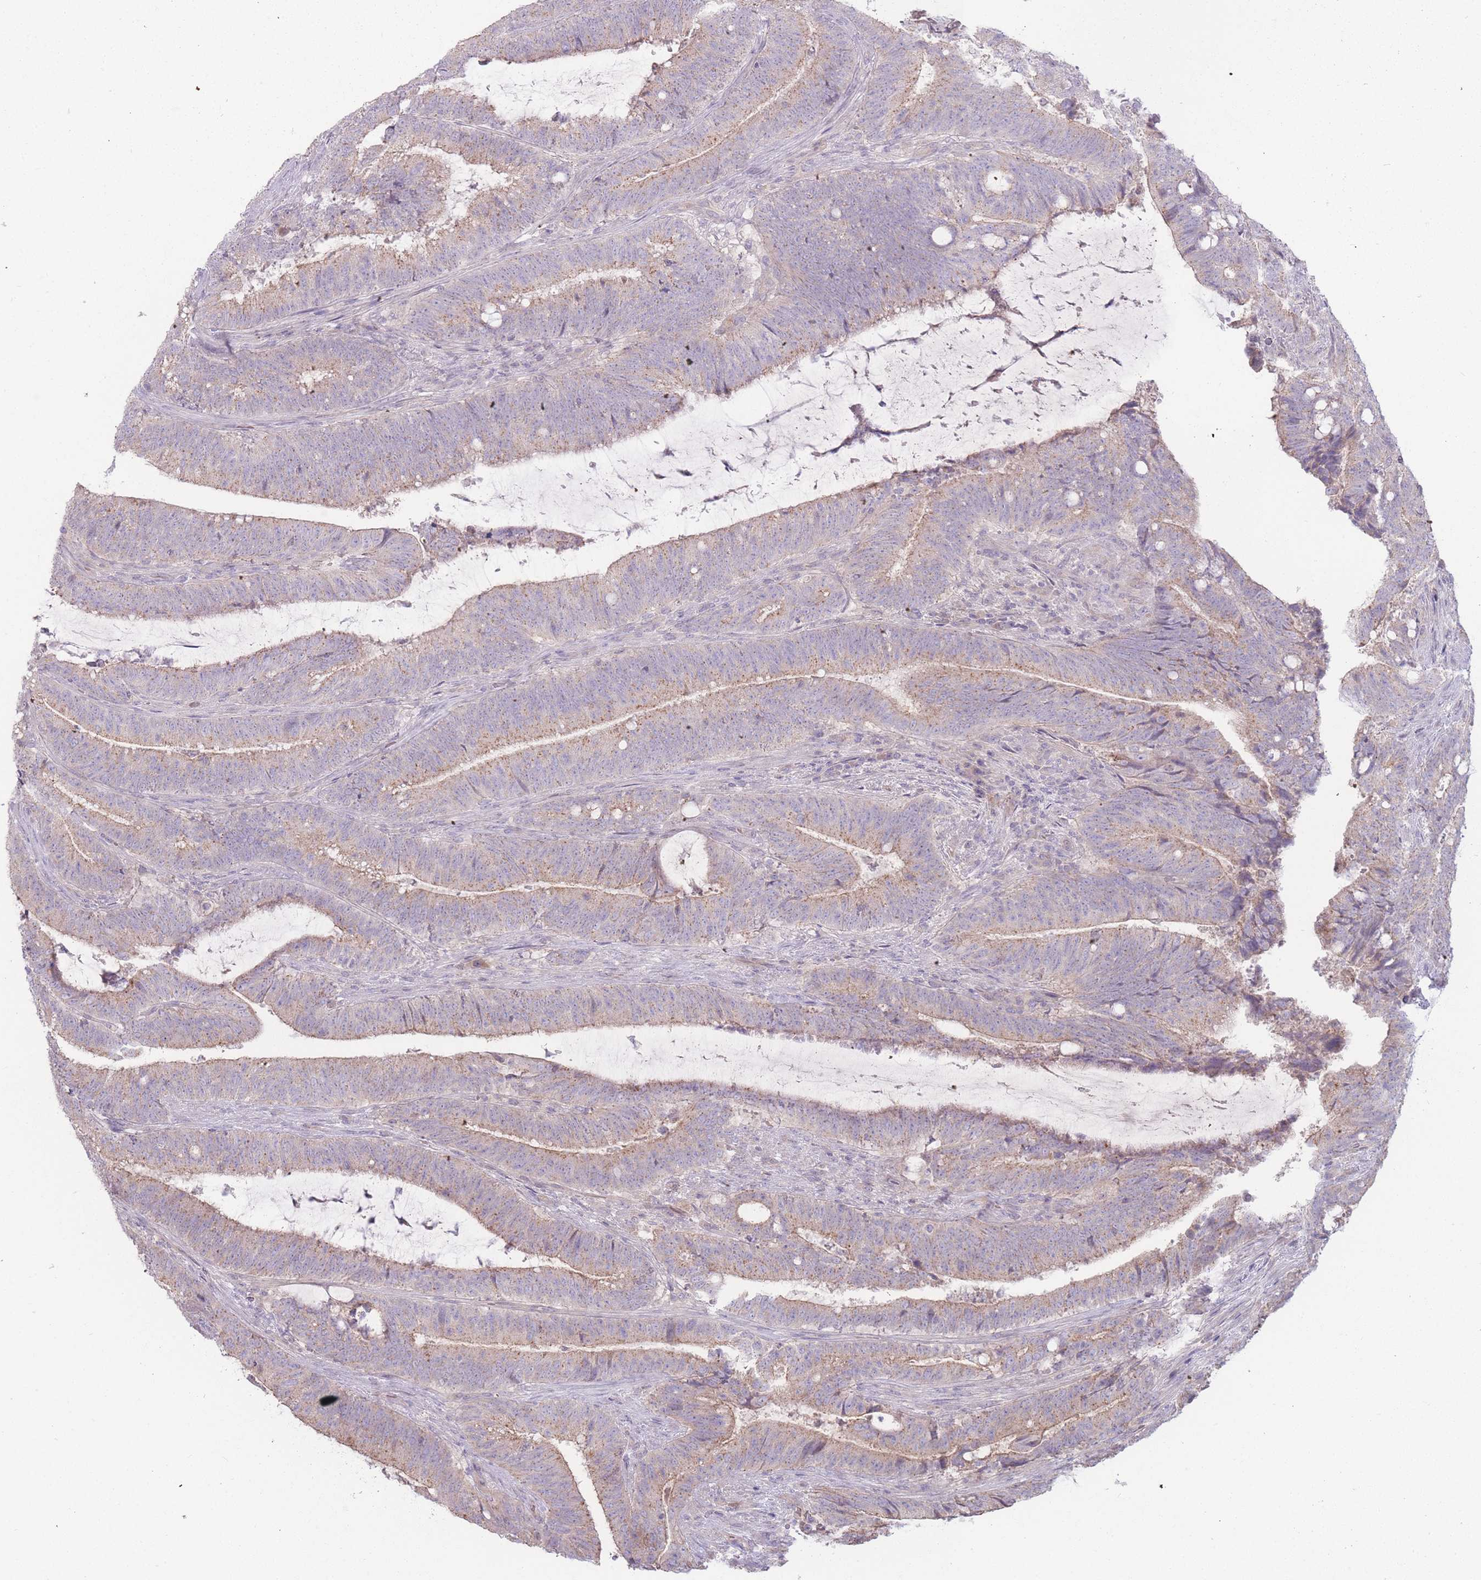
{"staining": {"intensity": "weak", "quantity": "25%-75%", "location": "cytoplasmic/membranous"}, "tissue": "colorectal cancer", "cell_type": "Tumor cells", "image_type": "cancer", "snomed": [{"axis": "morphology", "description": "Adenocarcinoma, NOS"}, {"axis": "topography", "description": "Colon"}], "caption": "Immunohistochemistry micrograph of neoplastic tissue: adenocarcinoma (colorectal) stained using immunohistochemistry (IHC) shows low levels of weak protein expression localized specifically in the cytoplasmic/membranous of tumor cells, appearing as a cytoplasmic/membranous brown color.", "gene": "SPHKAP", "patient": {"sex": "female", "age": 43}}